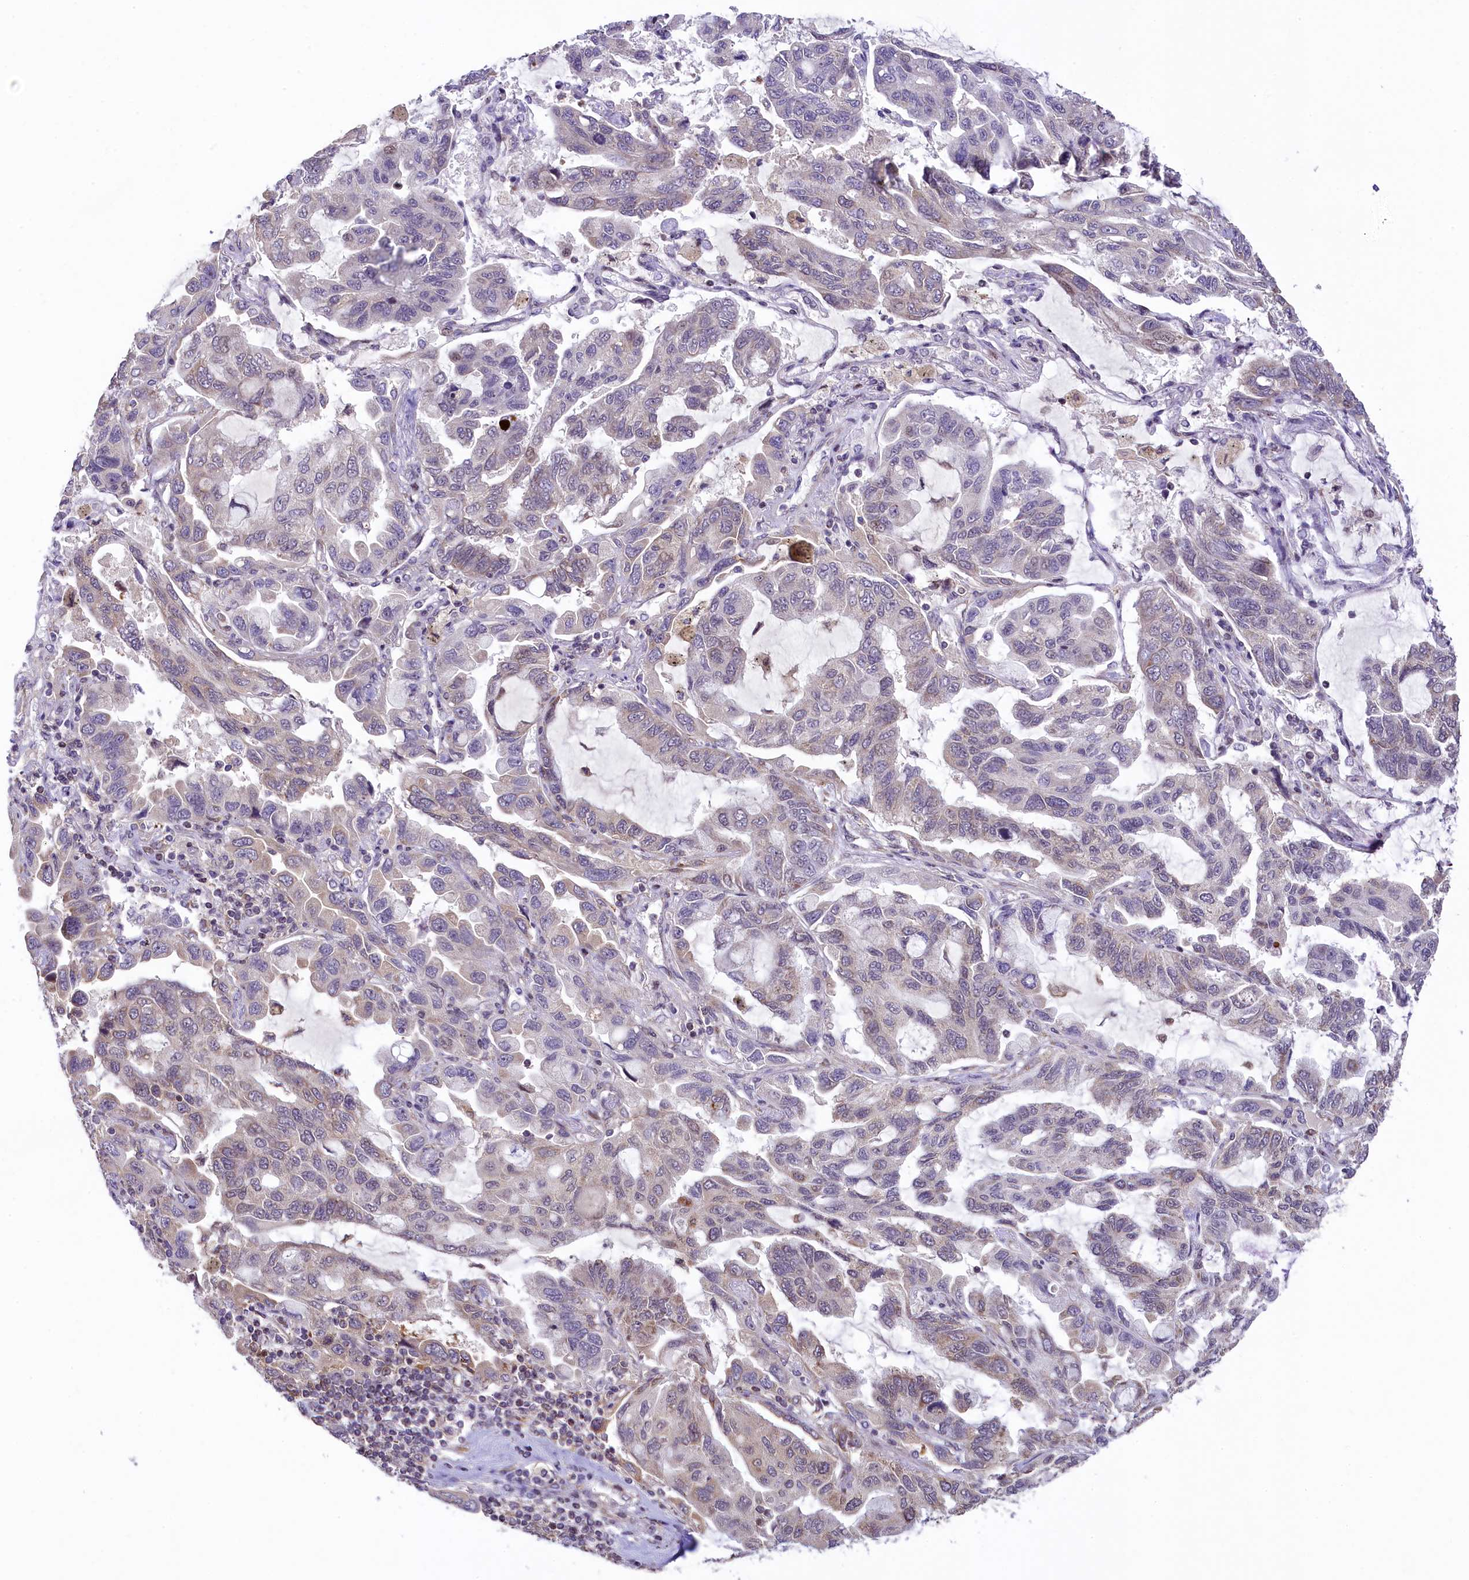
{"staining": {"intensity": "weak", "quantity": "<25%", "location": "cytoplasmic/membranous"}, "tissue": "lung cancer", "cell_type": "Tumor cells", "image_type": "cancer", "snomed": [{"axis": "morphology", "description": "Adenocarcinoma, NOS"}, {"axis": "topography", "description": "Lung"}], "caption": "This photomicrograph is of lung adenocarcinoma stained with immunohistochemistry (IHC) to label a protein in brown with the nuclei are counter-stained blue. There is no positivity in tumor cells. (Stains: DAB (3,3'-diaminobenzidine) IHC with hematoxylin counter stain, Microscopy: brightfield microscopy at high magnification).", "gene": "RBBP8", "patient": {"sex": "male", "age": 64}}